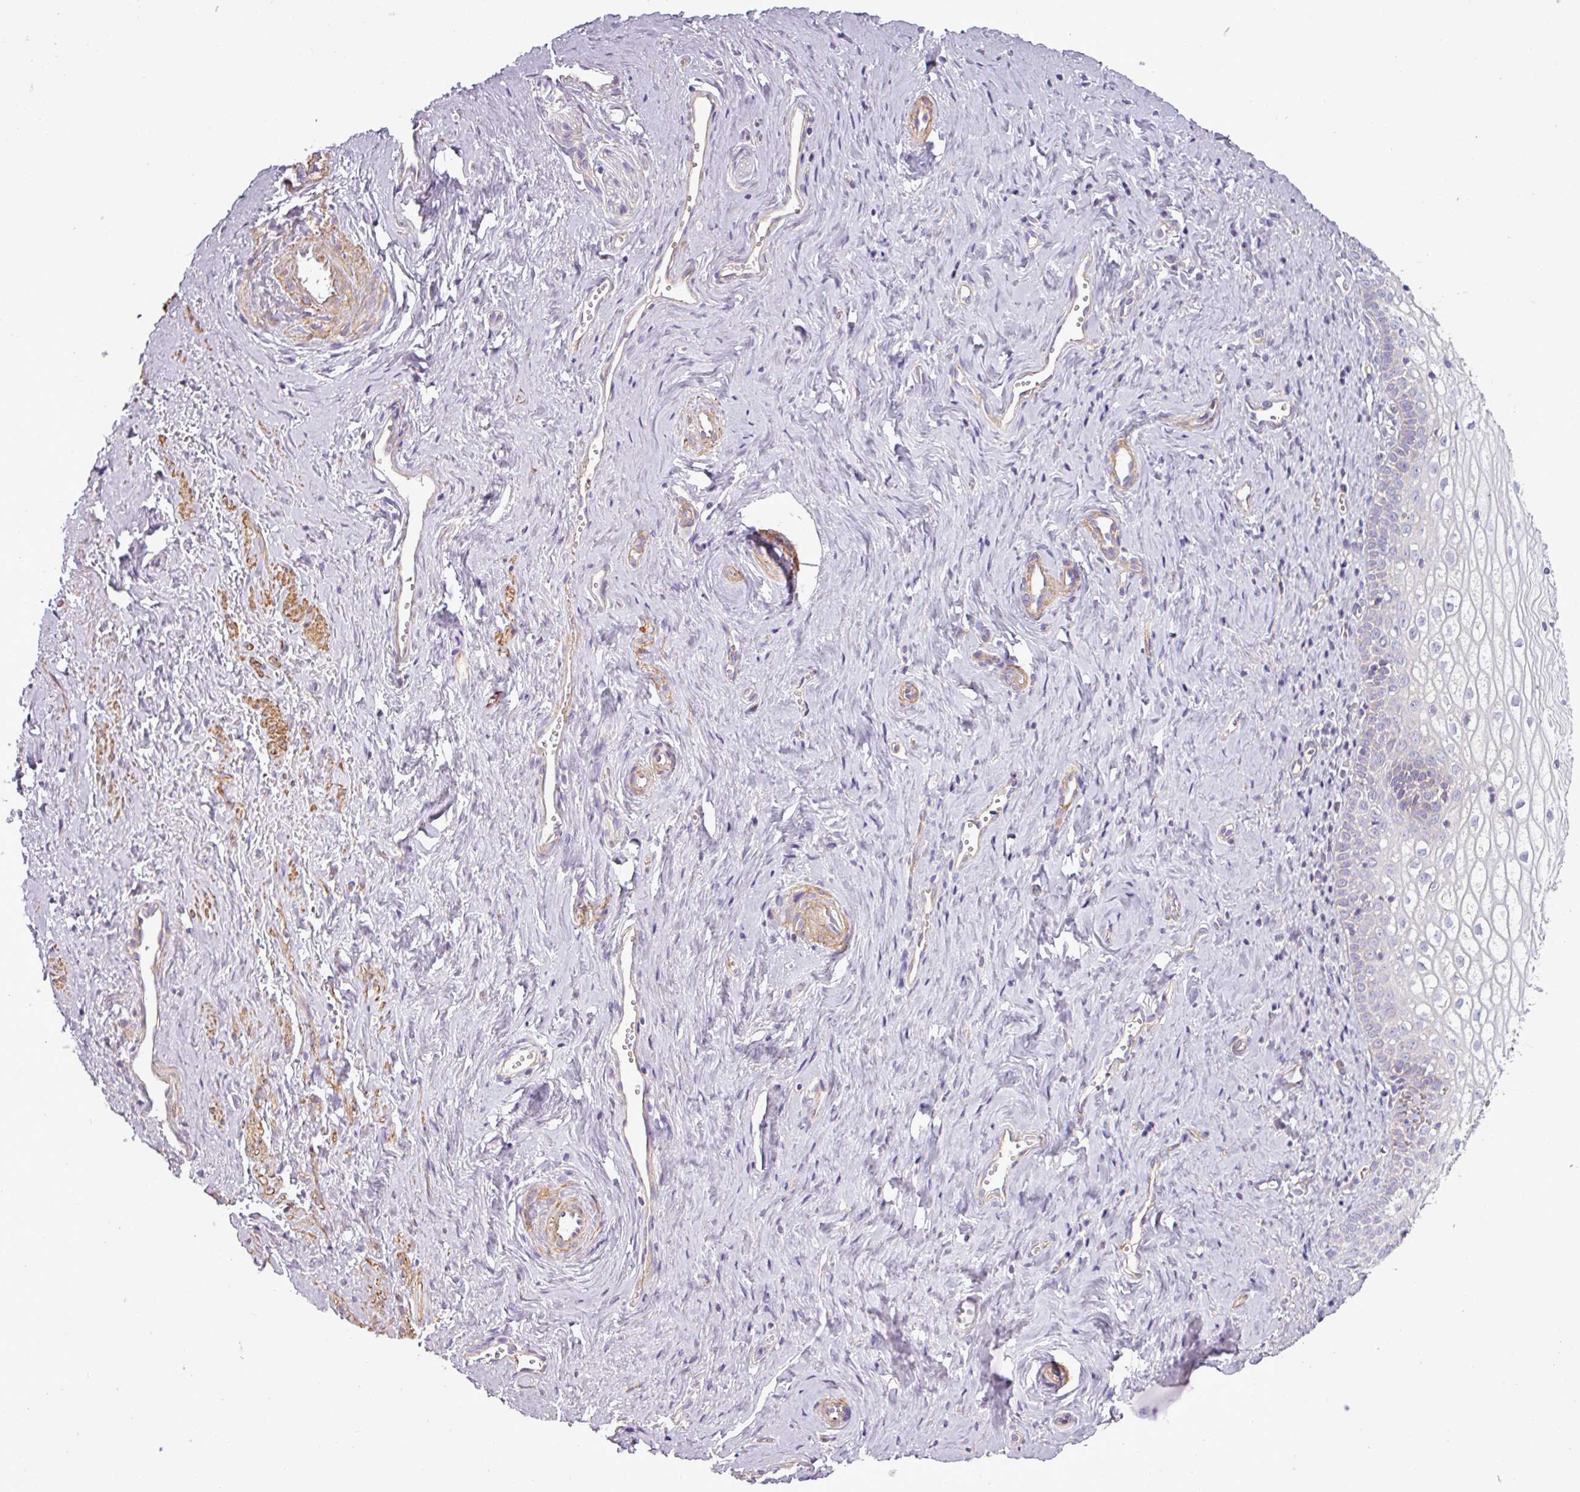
{"staining": {"intensity": "weak", "quantity": "<25%", "location": "cytoplasmic/membranous"}, "tissue": "vagina", "cell_type": "Squamous epithelial cells", "image_type": "normal", "snomed": [{"axis": "morphology", "description": "Normal tissue, NOS"}, {"axis": "topography", "description": "Vagina"}], "caption": "IHC micrograph of benign vagina: human vagina stained with DAB displays no significant protein positivity in squamous epithelial cells.", "gene": "BTN2A2", "patient": {"sex": "female", "age": 59}}